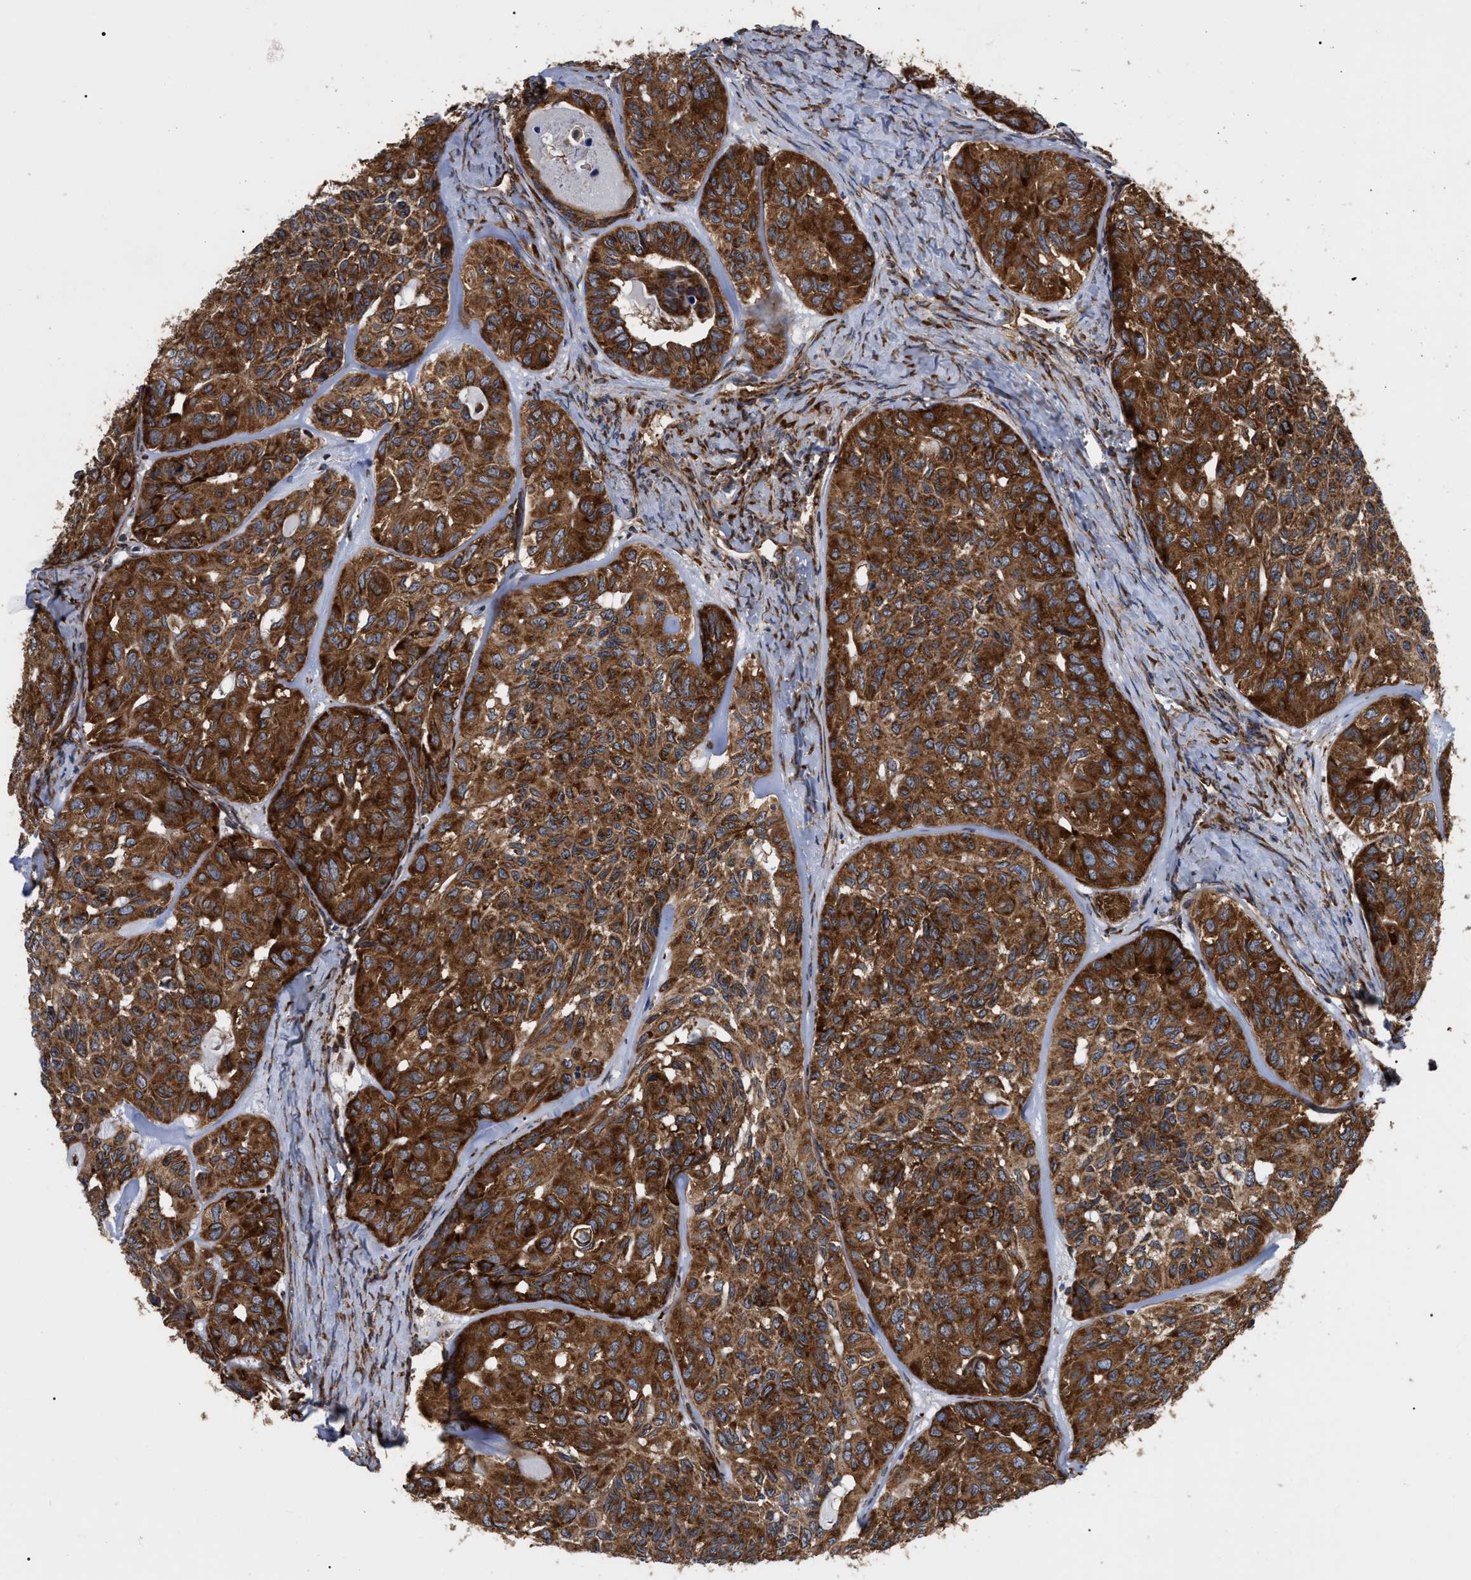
{"staining": {"intensity": "strong", "quantity": ">75%", "location": "cytoplasmic/membranous"}, "tissue": "head and neck cancer", "cell_type": "Tumor cells", "image_type": "cancer", "snomed": [{"axis": "morphology", "description": "Adenocarcinoma, NOS"}, {"axis": "topography", "description": "Salivary gland, NOS"}, {"axis": "topography", "description": "Head-Neck"}], "caption": "Head and neck cancer (adenocarcinoma) was stained to show a protein in brown. There is high levels of strong cytoplasmic/membranous positivity in approximately >75% of tumor cells. The protein is stained brown, and the nuclei are stained in blue (DAB (3,3'-diaminobenzidine) IHC with brightfield microscopy, high magnification).", "gene": "FAM120A", "patient": {"sex": "female", "age": 76}}